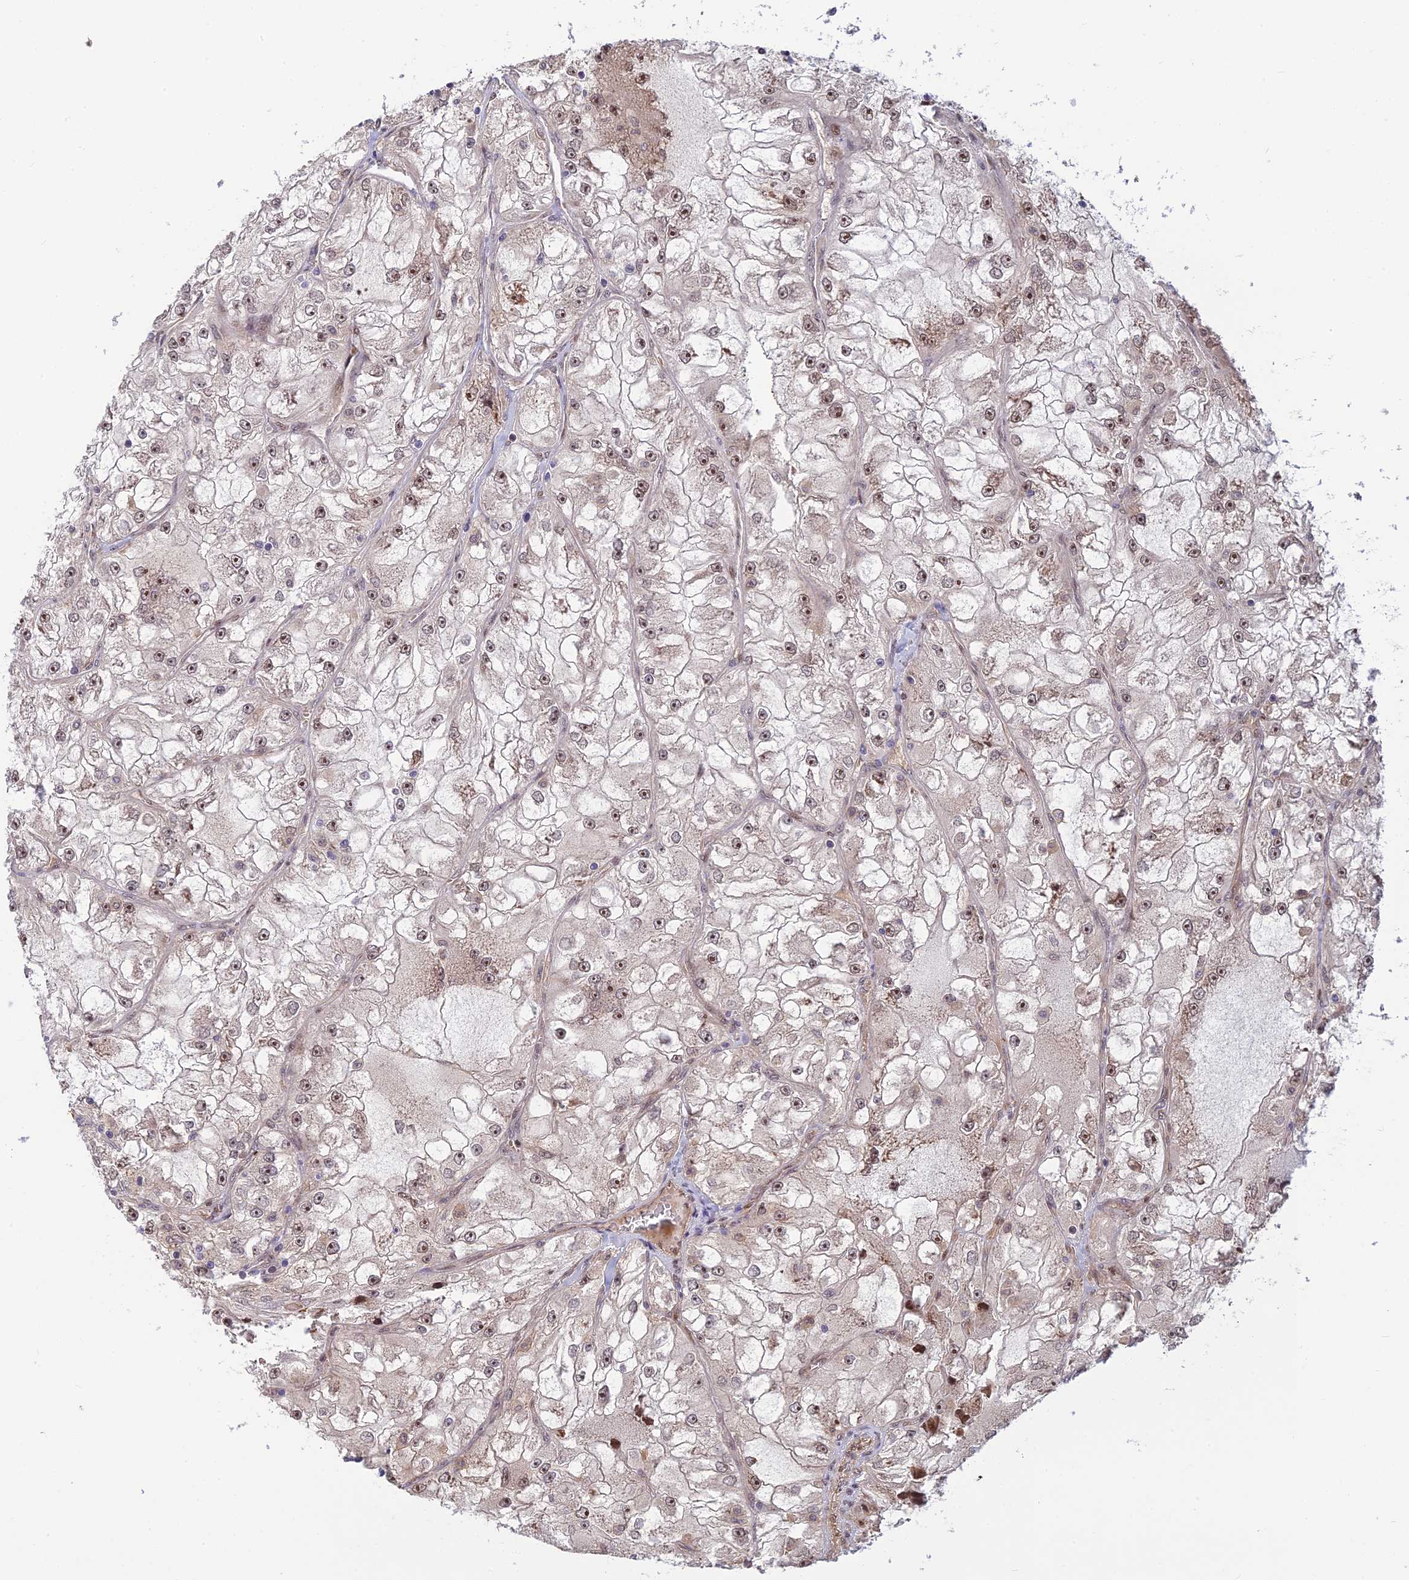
{"staining": {"intensity": "weak", "quantity": "<25%", "location": "nuclear"}, "tissue": "renal cancer", "cell_type": "Tumor cells", "image_type": "cancer", "snomed": [{"axis": "morphology", "description": "Adenocarcinoma, NOS"}, {"axis": "topography", "description": "Kidney"}], "caption": "Human renal cancer stained for a protein using immunohistochemistry (IHC) demonstrates no positivity in tumor cells.", "gene": "UFSP2", "patient": {"sex": "female", "age": 72}}